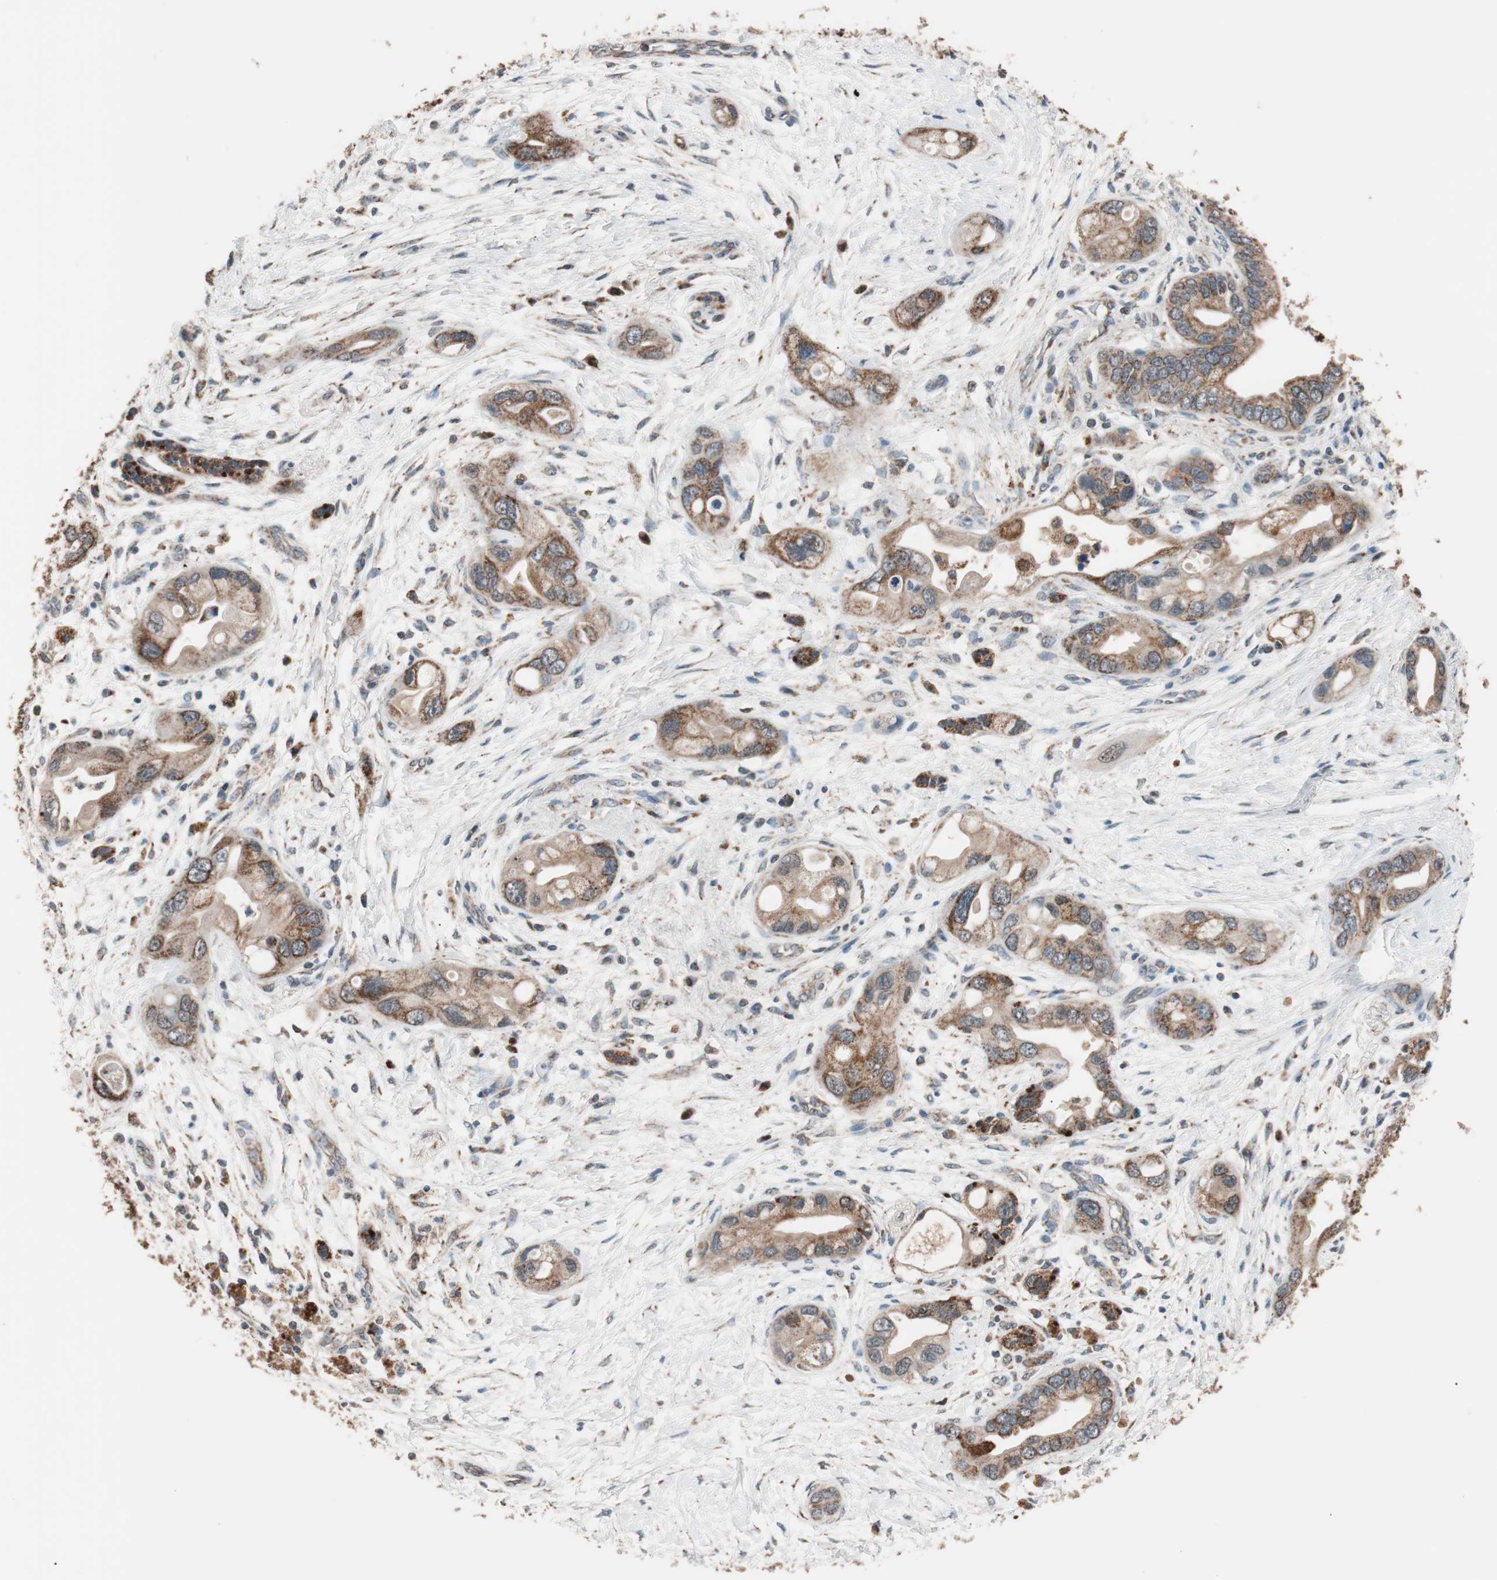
{"staining": {"intensity": "moderate", "quantity": ">75%", "location": "cytoplasmic/membranous"}, "tissue": "pancreatic cancer", "cell_type": "Tumor cells", "image_type": "cancer", "snomed": [{"axis": "morphology", "description": "Adenocarcinoma, NOS"}, {"axis": "topography", "description": "Pancreas"}], "caption": "This is a photomicrograph of IHC staining of pancreatic adenocarcinoma, which shows moderate staining in the cytoplasmic/membranous of tumor cells.", "gene": "PITRM1", "patient": {"sex": "female", "age": 77}}